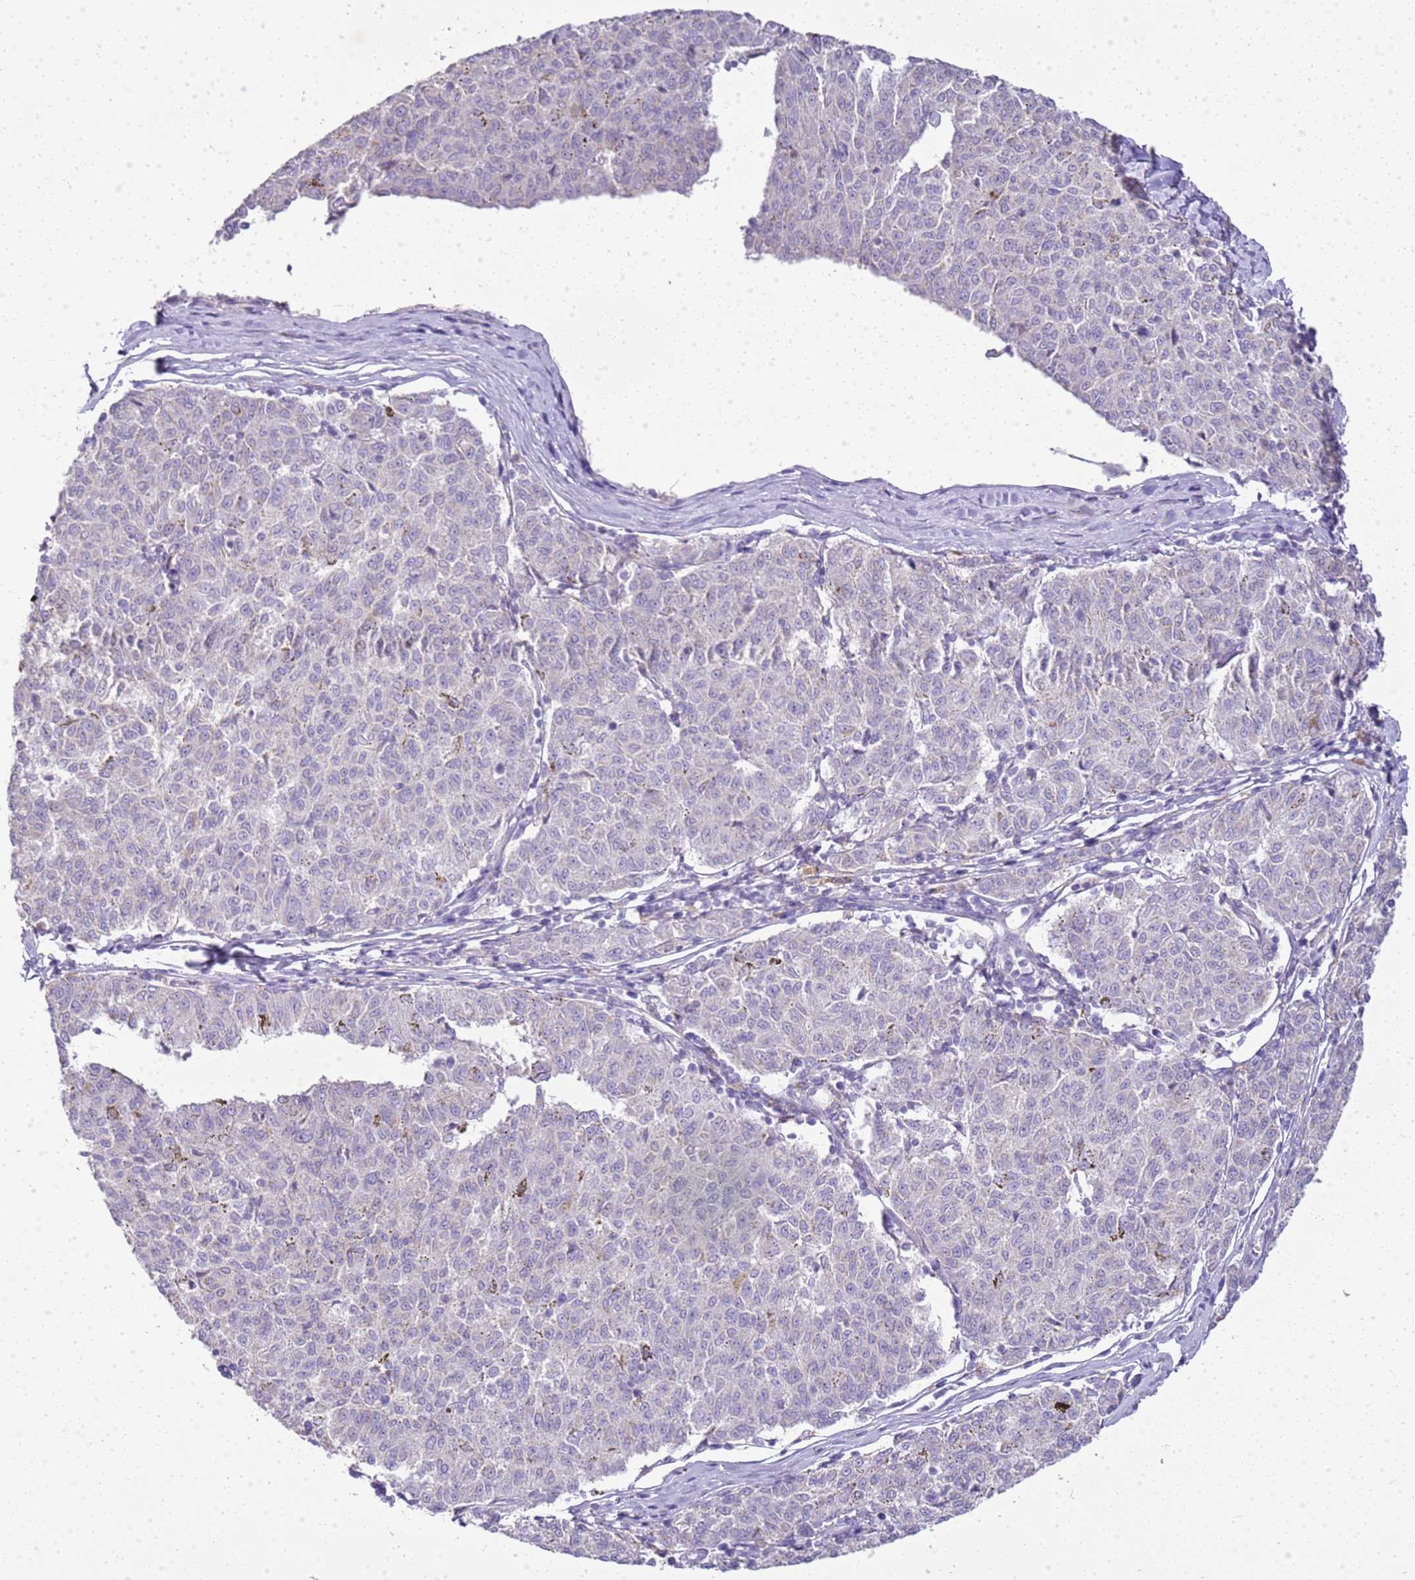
{"staining": {"intensity": "negative", "quantity": "none", "location": "none"}, "tissue": "melanoma", "cell_type": "Tumor cells", "image_type": "cancer", "snomed": [{"axis": "morphology", "description": "Malignant melanoma, NOS"}, {"axis": "topography", "description": "Skin"}], "caption": "Human melanoma stained for a protein using immunohistochemistry shows no positivity in tumor cells.", "gene": "FABP2", "patient": {"sex": "female", "age": 72}}